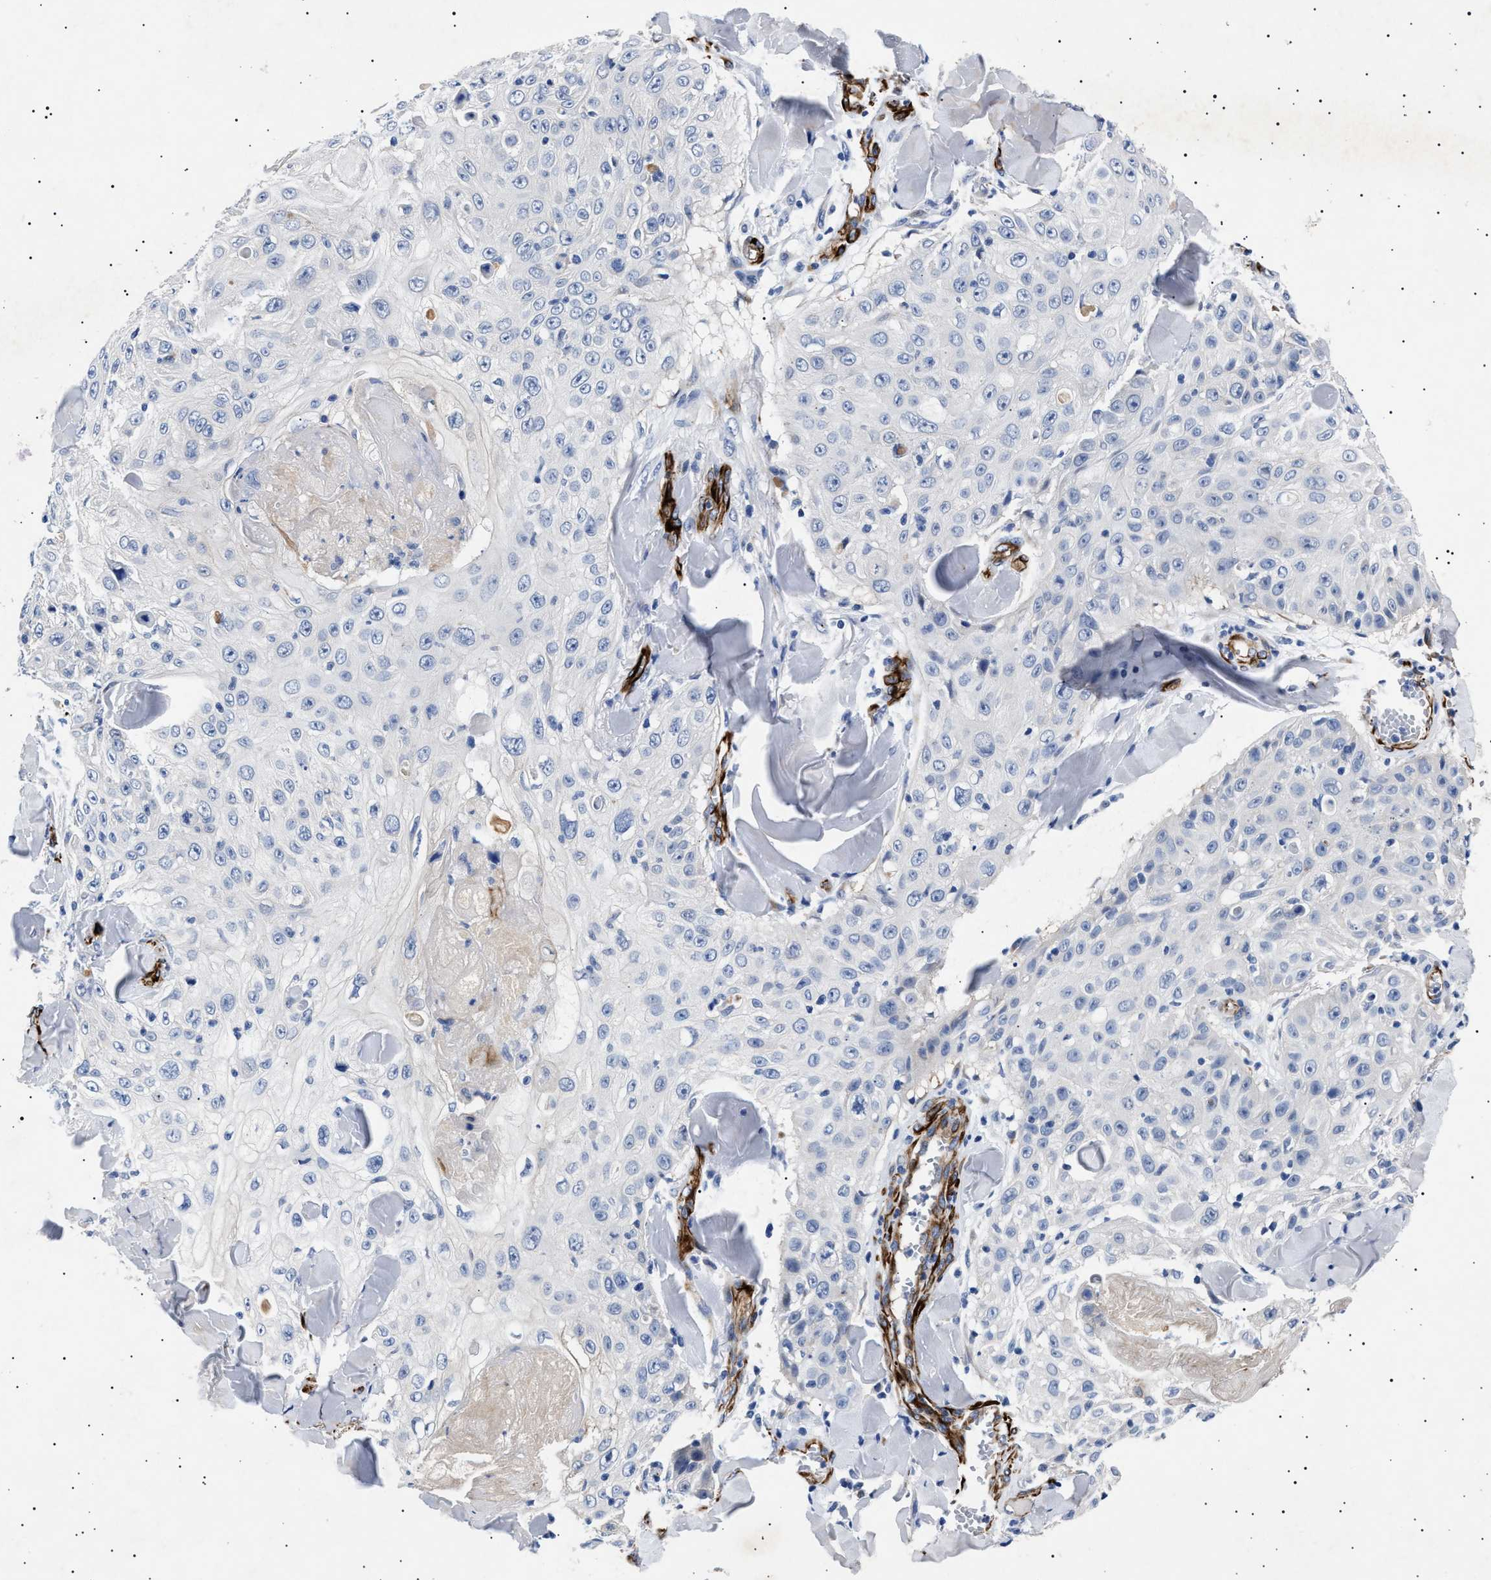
{"staining": {"intensity": "negative", "quantity": "none", "location": "none"}, "tissue": "skin cancer", "cell_type": "Tumor cells", "image_type": "cancer", "snomed": [{"axis": "morphology", "description": "Squamous cell carcinoma, NOS"}, {"axis": "topography", "description": "Skin"}], "caption": "There is no significant positivity in tumor cells of squamous cell carcinoma (skin).", "gene": "OLFML2A", "patient": {"sex": "male", "age": 86}}